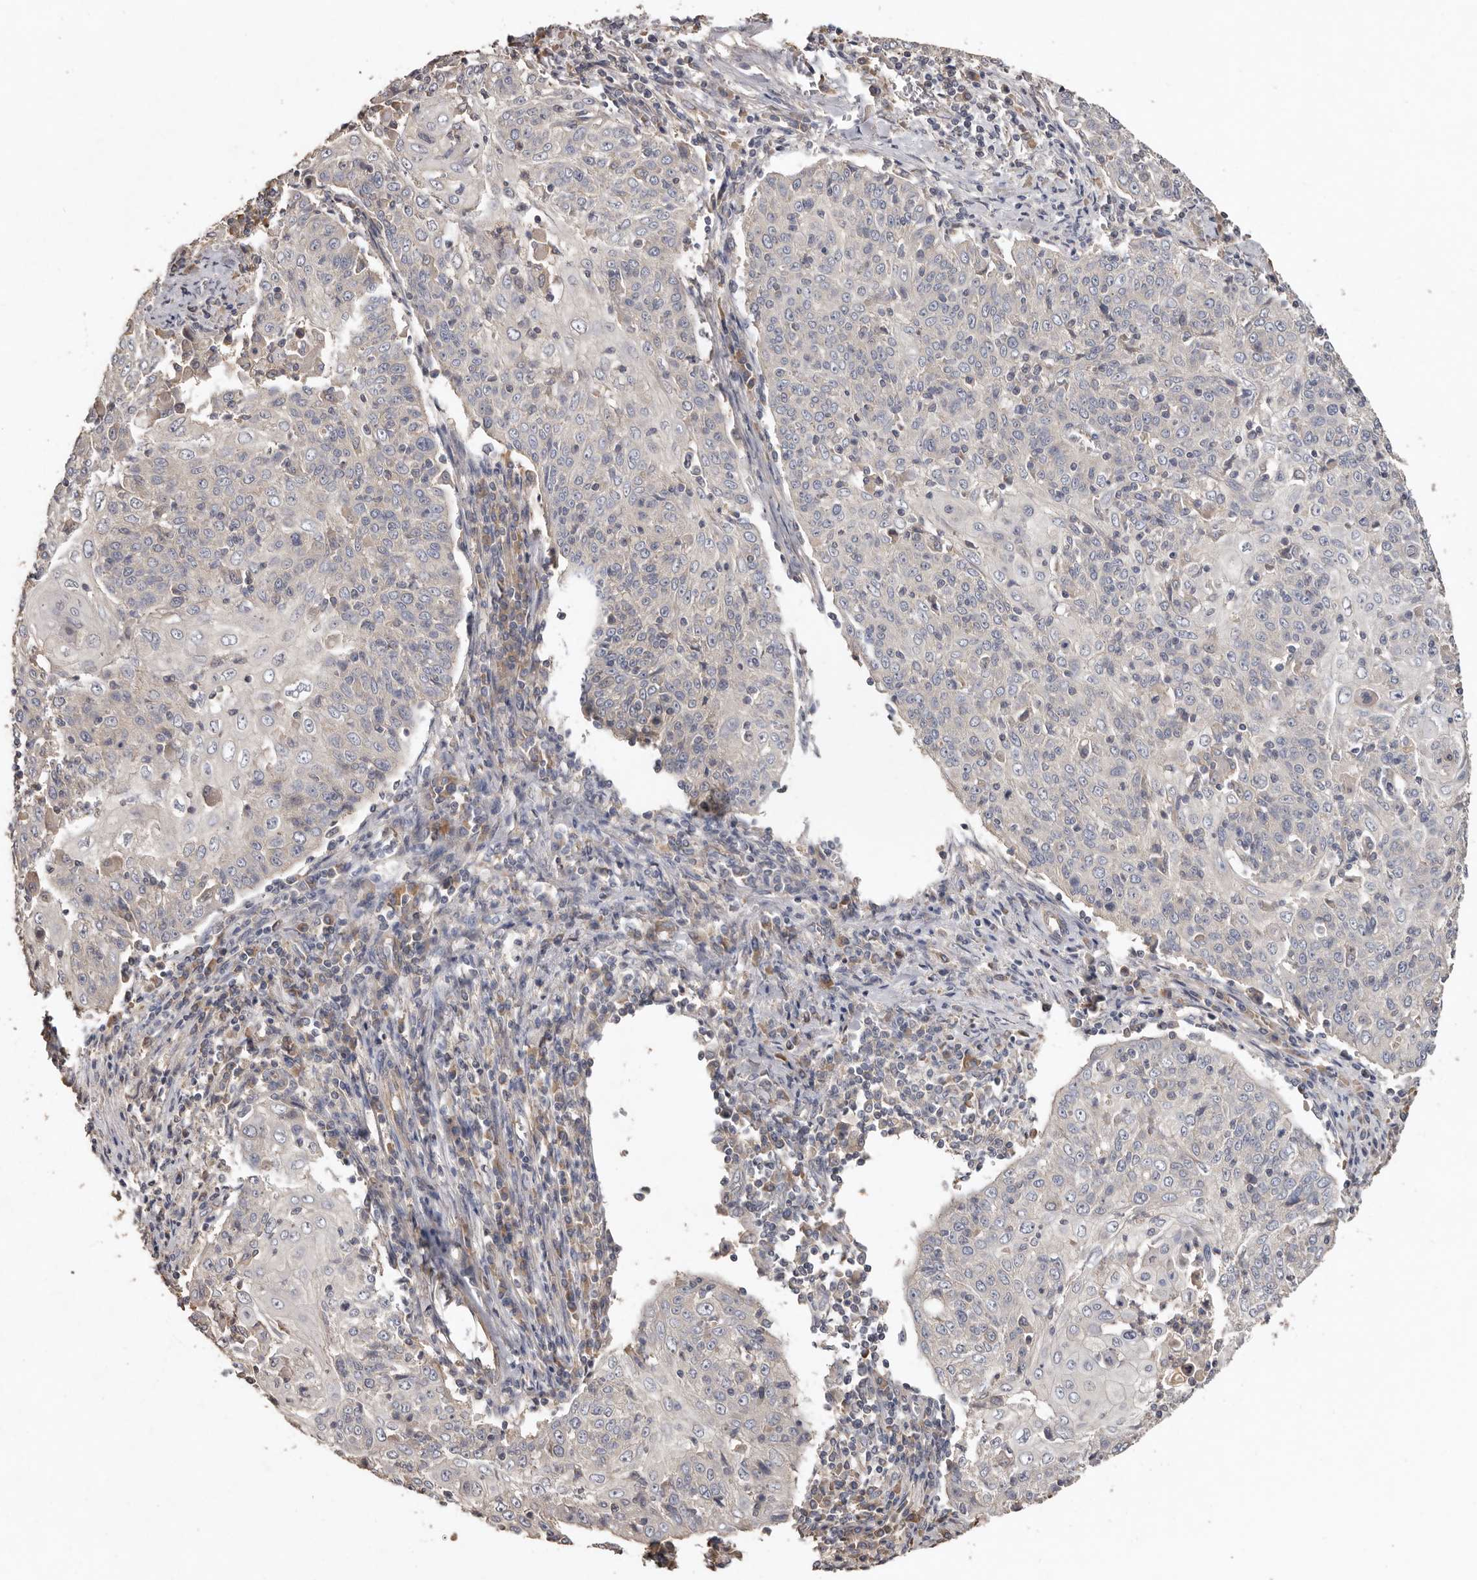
{"staining": {"intensity": "negative", "quantity": "none", "location": "none"}, "tissue": "cervical cancer", "cell_type": "Tumor cells", "image_type": "cancer", "snomed": [{"axis": "morphology", "description": "Squamous cell carcinoma, NOS"}, {"axis": "topography", "description": "Cervix"}], "caption": "There is no significant expression in tumor cells of cervical cancer.", "gene": "FLCN", "patient": {"sex": "female", "age": 48}}